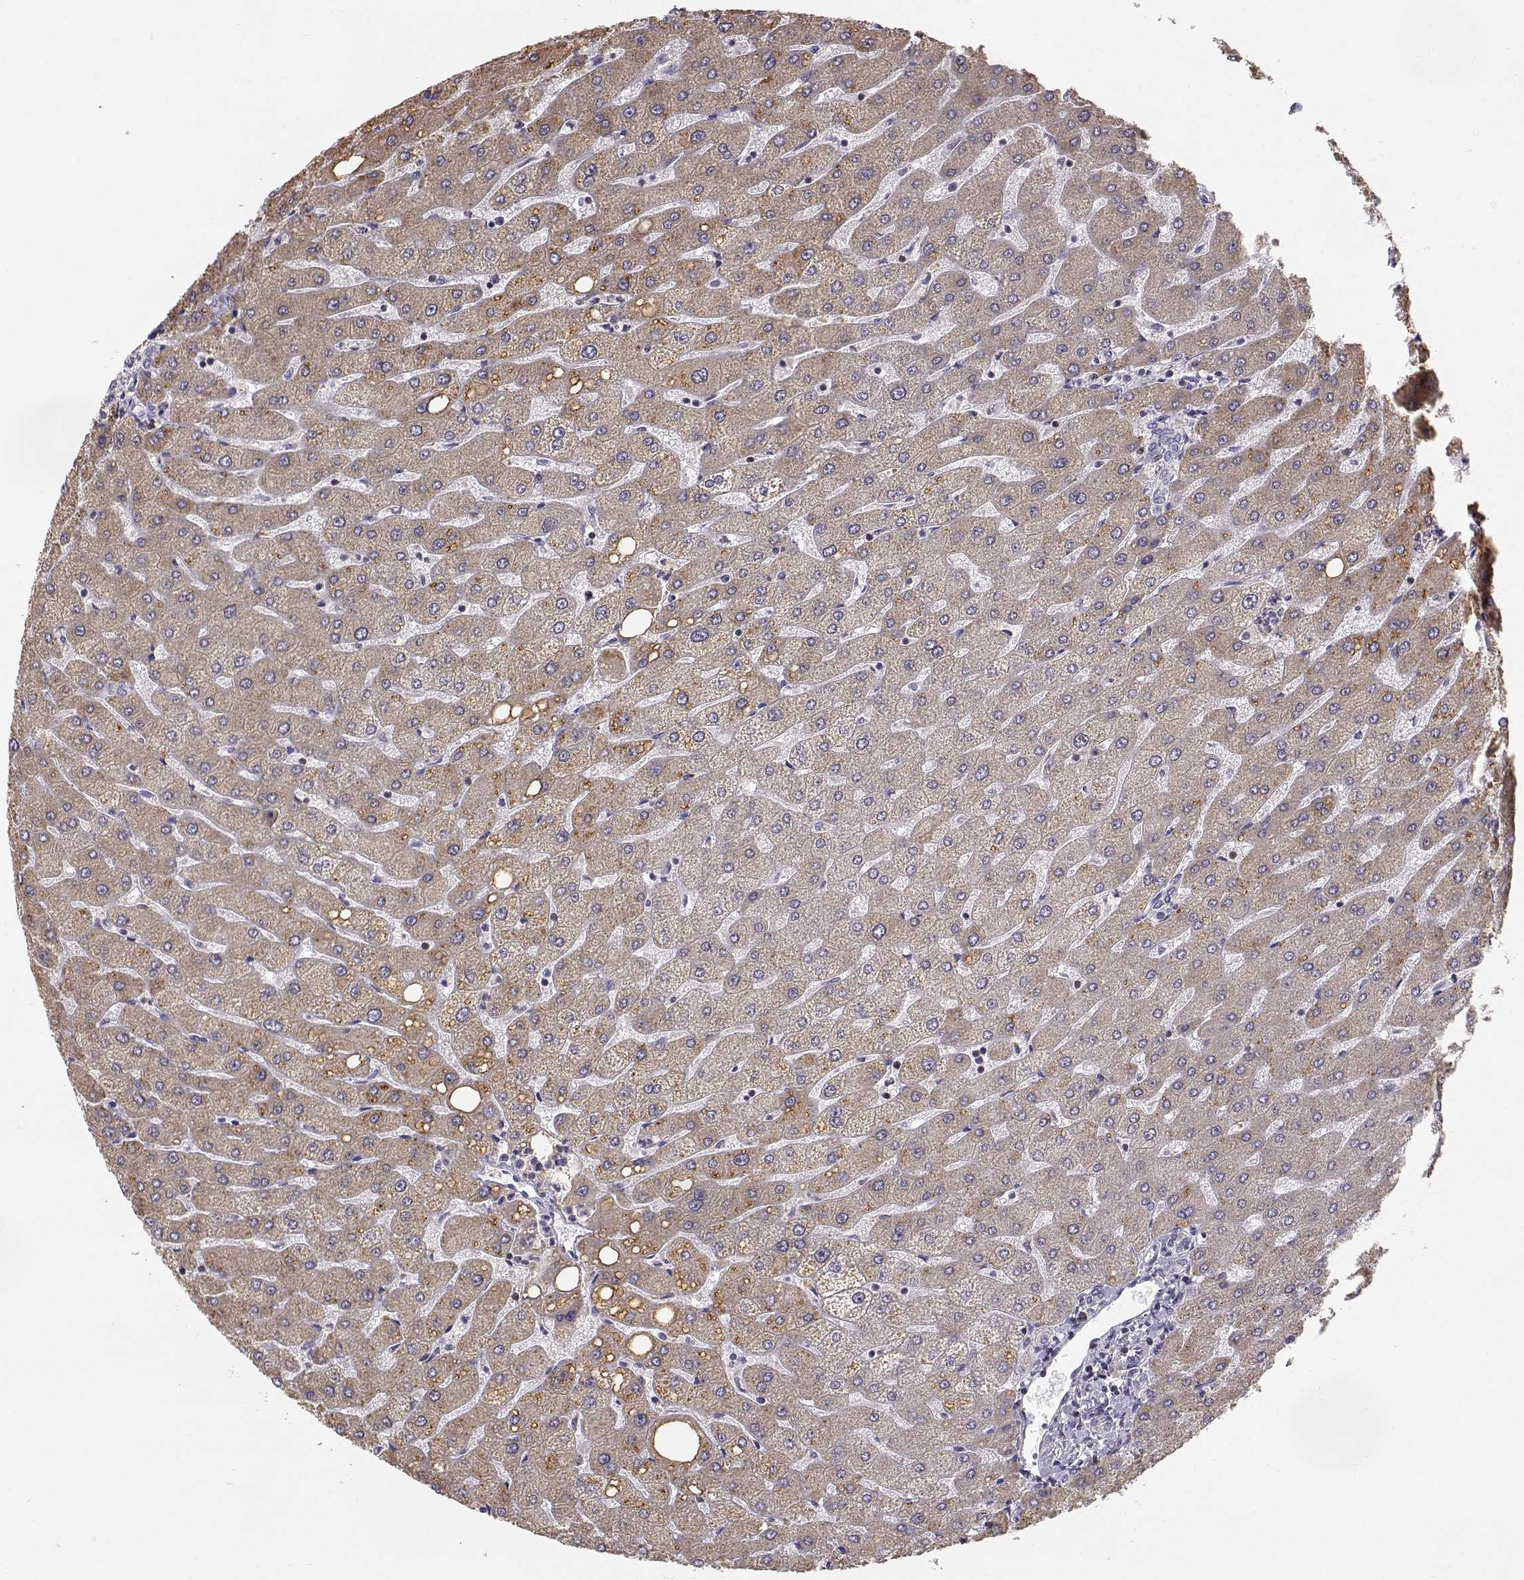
{"staining": {"intensity": "negative", "quantity": "none", "location": "none"}, "tissue": "liver", "cell_type": "Cholangiocytes", "image_type": "normal", "snomed": [{"axis": "morphology", "description": "Normal tissue, NOS"}, {"axis": "topography", "description": "Liver"}], "caption": "The histopathology image reveals no staining of cholangiocytes in unremarkable liver.", "gene": "GRAP2", "patient": {"sex": "male", "age": 67}}